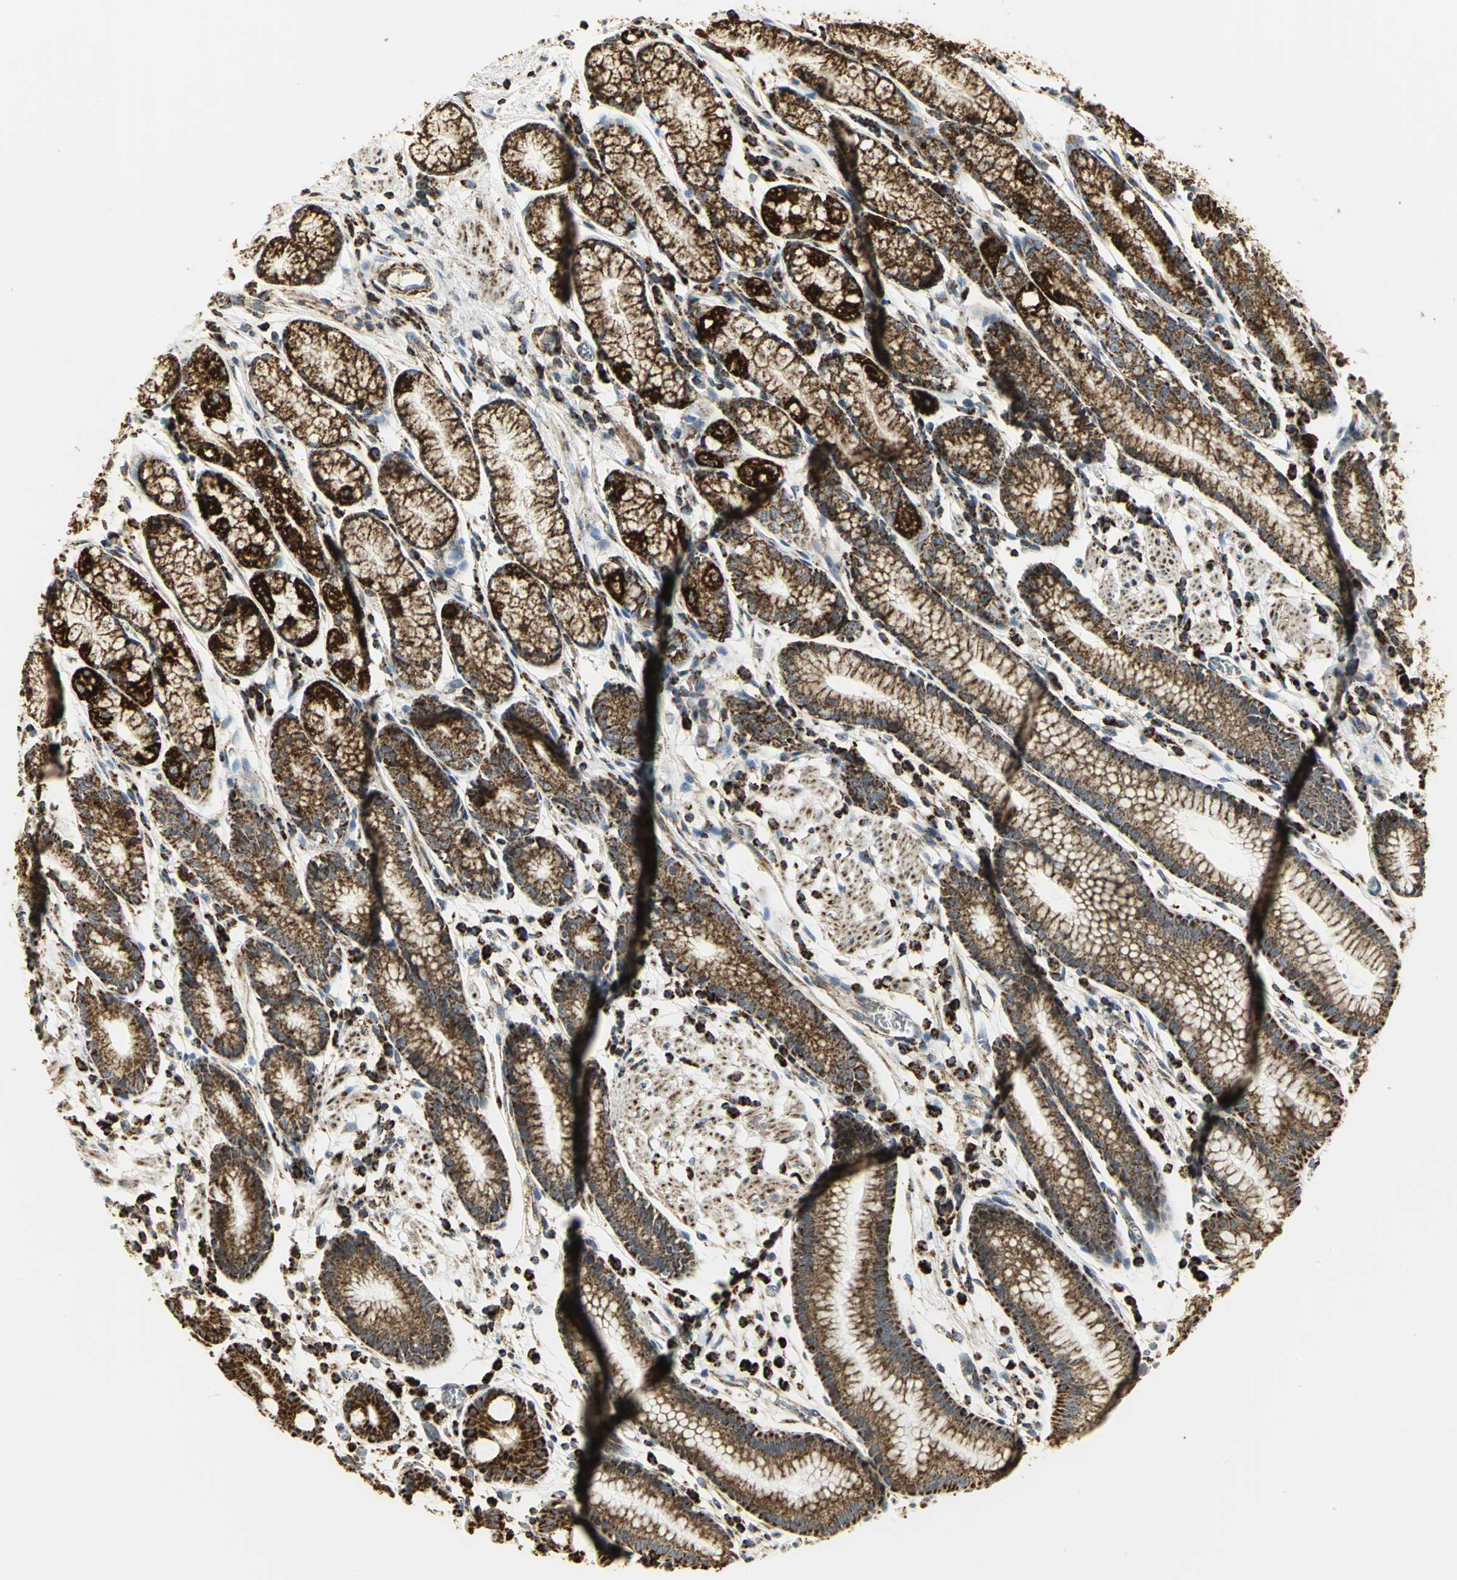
{"staining": {"intensity": "strong", "quantity": ">75%", "location": "cytoplasmic/membranous"}, "tissue": "stomach", "cell_type": "Glandular cells", "image_type": "normal", "snomed": [{"axis": "morphology", "description": "Normal tissue, NOS"}, {"axis": "morphology", "description": "Inflammation, NOS"}, {"axis": "topography", "description": "Stomach, lower"}], "caption": "Immunohistochemistry (IHC) staining of benign stomach, which shows high levels of strong cytoplasmic/membranous positivity in about >75% of glandular cells indicating strong cytoplasmic/membranous protein positivity. The staining was performed using DAB (3,3'-diaminobenzidine) (brown) for protein detection and nuclei were counterstained in hematoxylin (blue).", "gene": "VDAC1", "patient": {"sex": "male", "age": 59}}